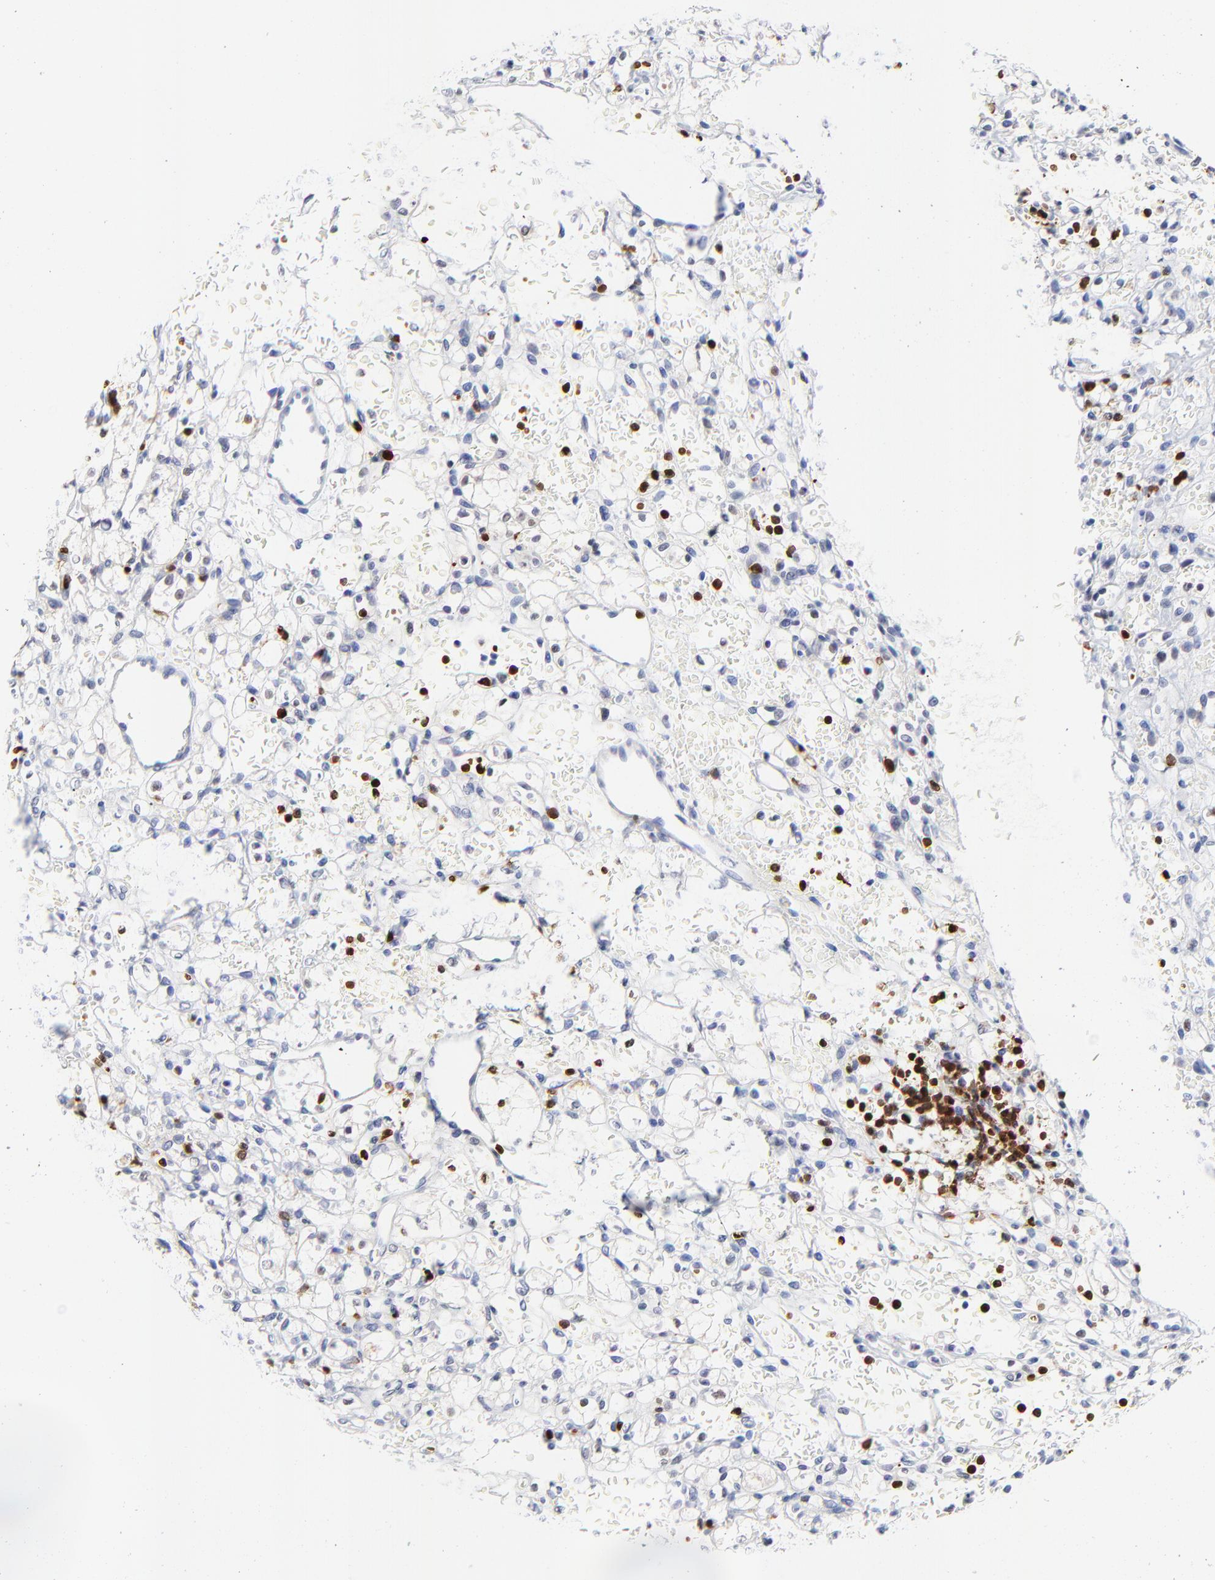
{"staining": {"intensity": "negative", "quantity": "none", "location": "none"}, "tissue": "renal cancer", "cell_type": "Tumor cells", "image_type": "cancer", "snomed": [{"axis": "morphology", "description": "Adenocarcinoma, NOS"}, {"axis": "topography", "description": "Kidney"}], "caption": "Immunohistochemical staining of renal cancer shows no significant expression in tumor cells. (Immunohistochemistry (ihc), brightfield microscopy, high magnification).", "gene": "ZAP70", "patient": {"sex": "female", "age": 62}}